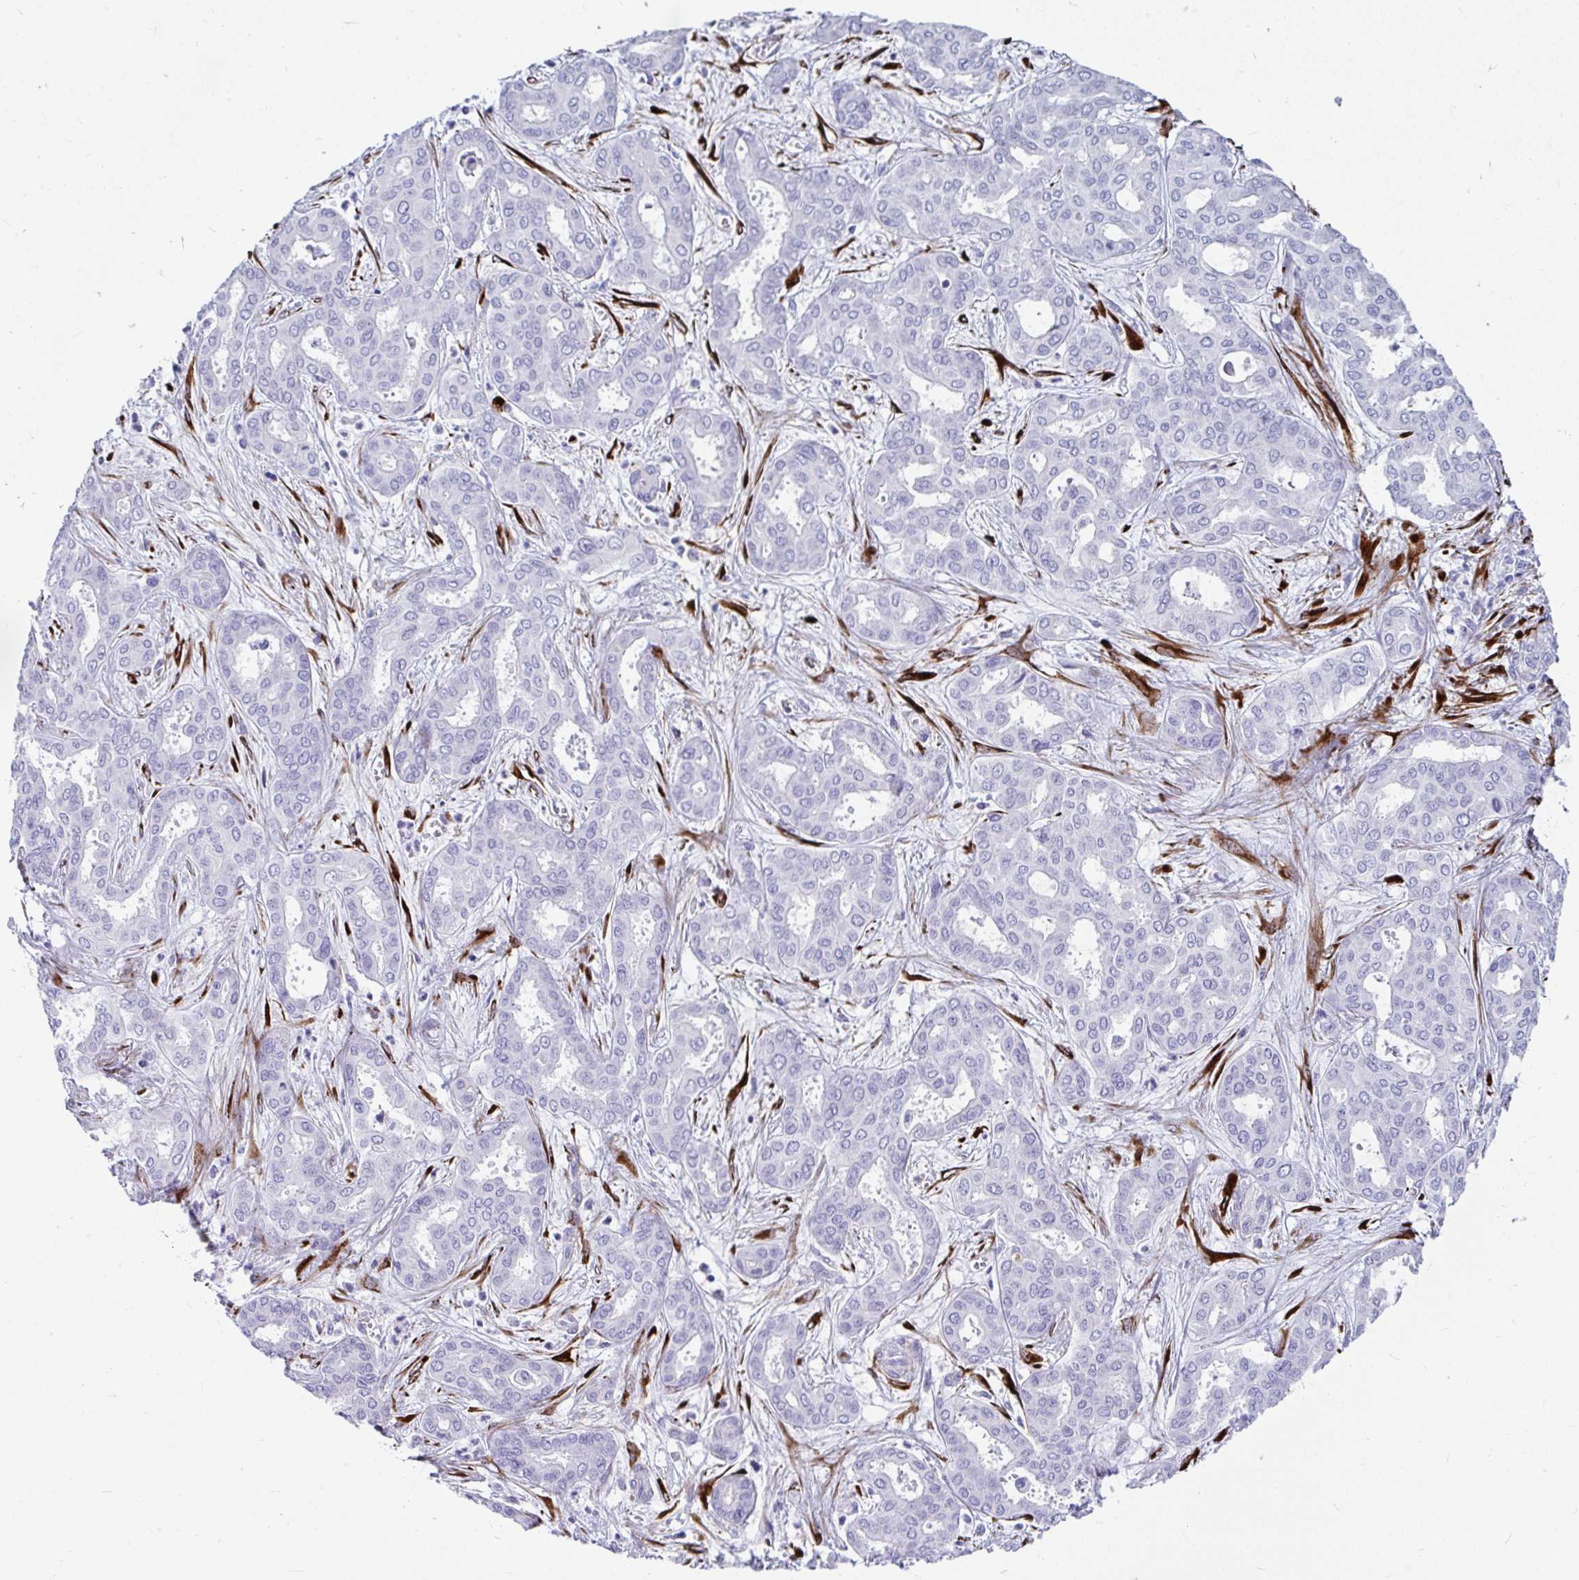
{"staining": {"intensity": "negative", "quantity": "none", "location": "none"}, "tissue": "liver cancer", "cell_type": "Tumor cells", "image_type": "cancer", "snomed": [{"axis": "morphology", "description": "Cholangiocarcinoma"}, {"axis": "topography", "description": "Liver"}], "caption": "Liver cholangiocarcinoma stained for a protein using immunohistochemistry (IHC) displays no positivity tumor cells.", "gene": "GRXCR2", "patient": {"sex": "female", "age": 64}}